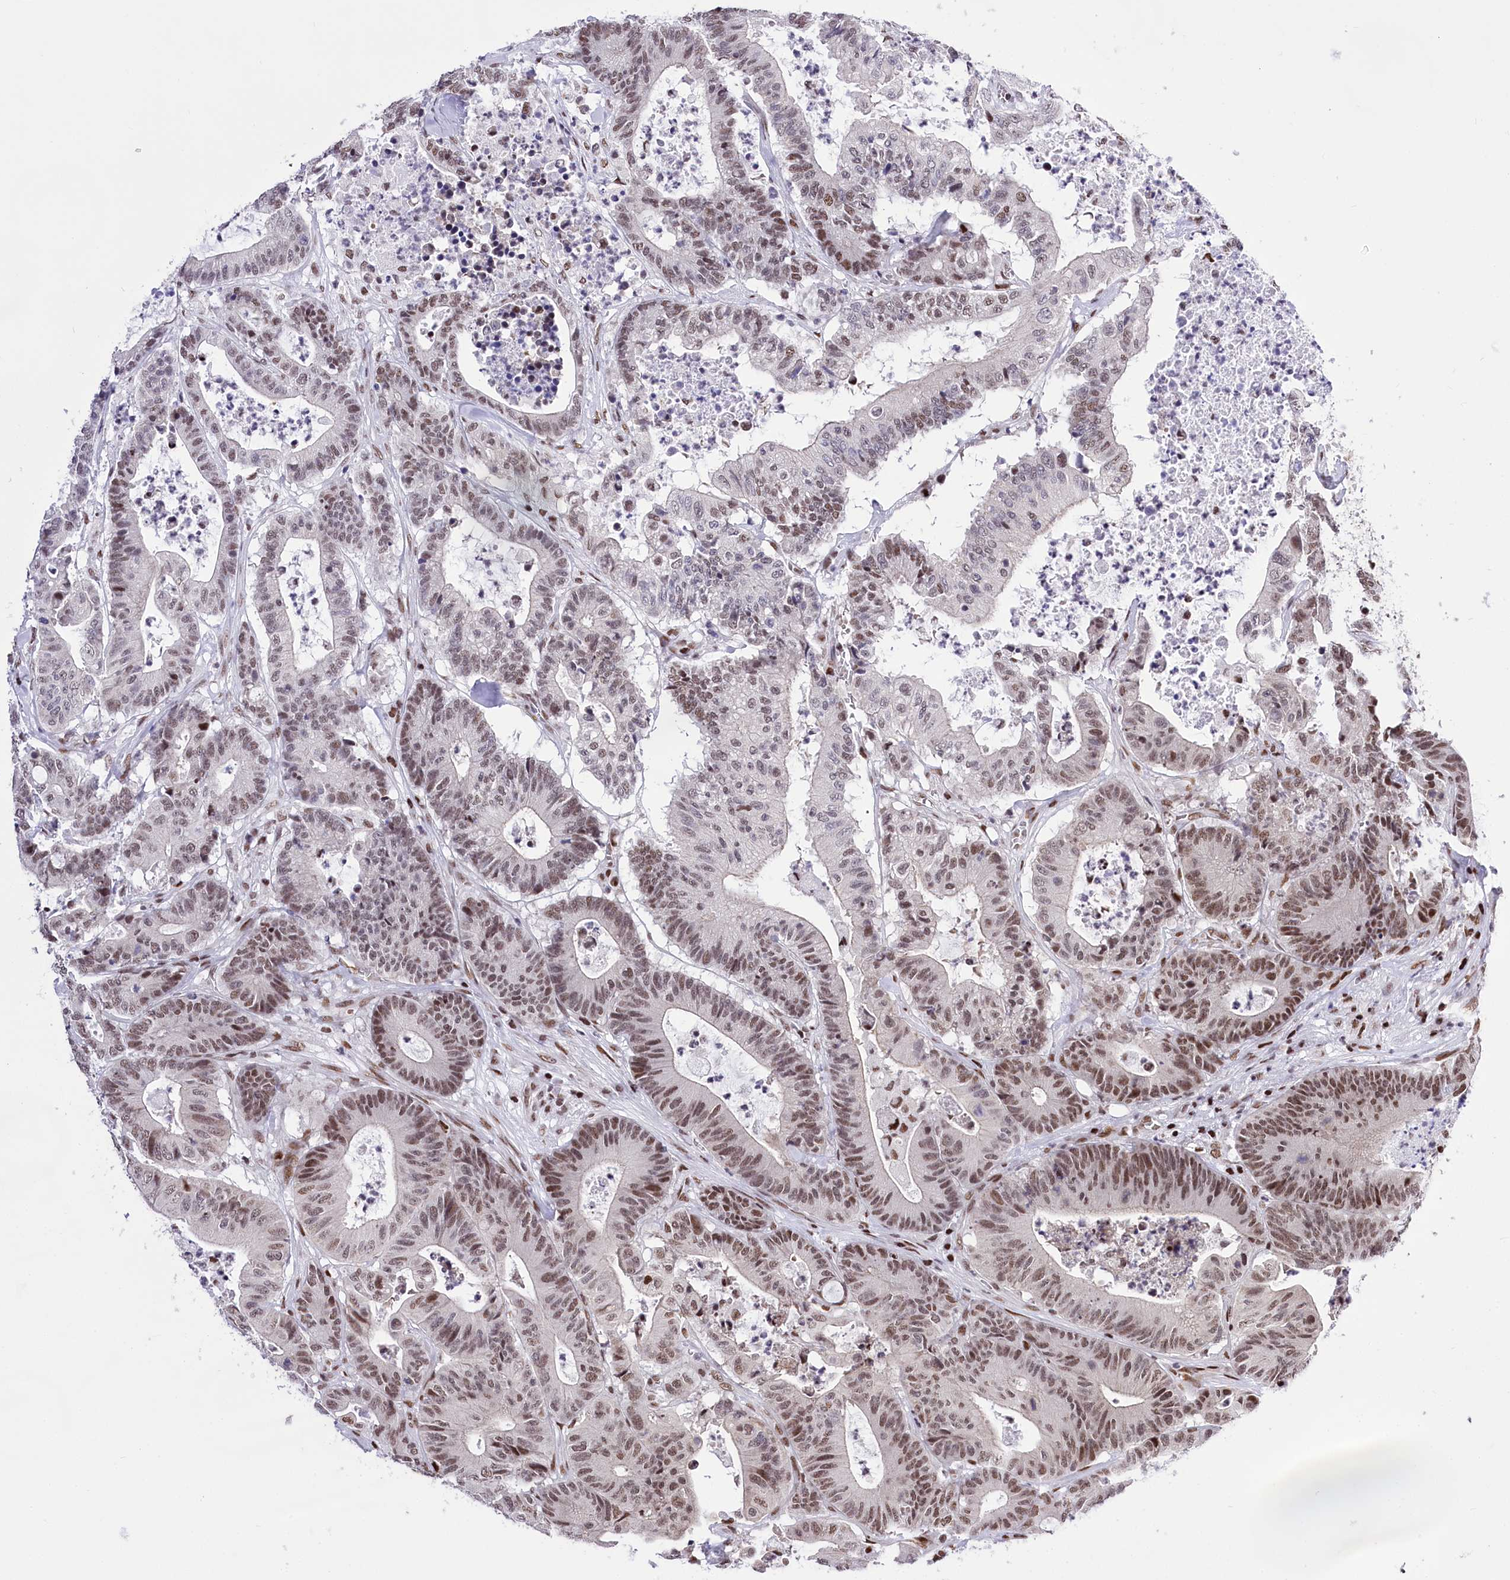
{"staining": {"intensity": "moderate", "quantity": ">75%", "location": "nuclear"}, "tissue": "colorectal cancer", "cell_type": "Tumor cells", "image_type": "cancer", "snomed": [{"axis": "morphology", "description": "Adenocarcinoma, NOS"}, {"axis": "topography", "description": "Colon"}], "caption": "Colorectal cancer was stained to show a protein in brown. There is medium levels of moderate nuclear positivity in approximately >75% of tumor cells.", "gene": "POU4F3", "patient": {"sex": "female", "age": 84}}